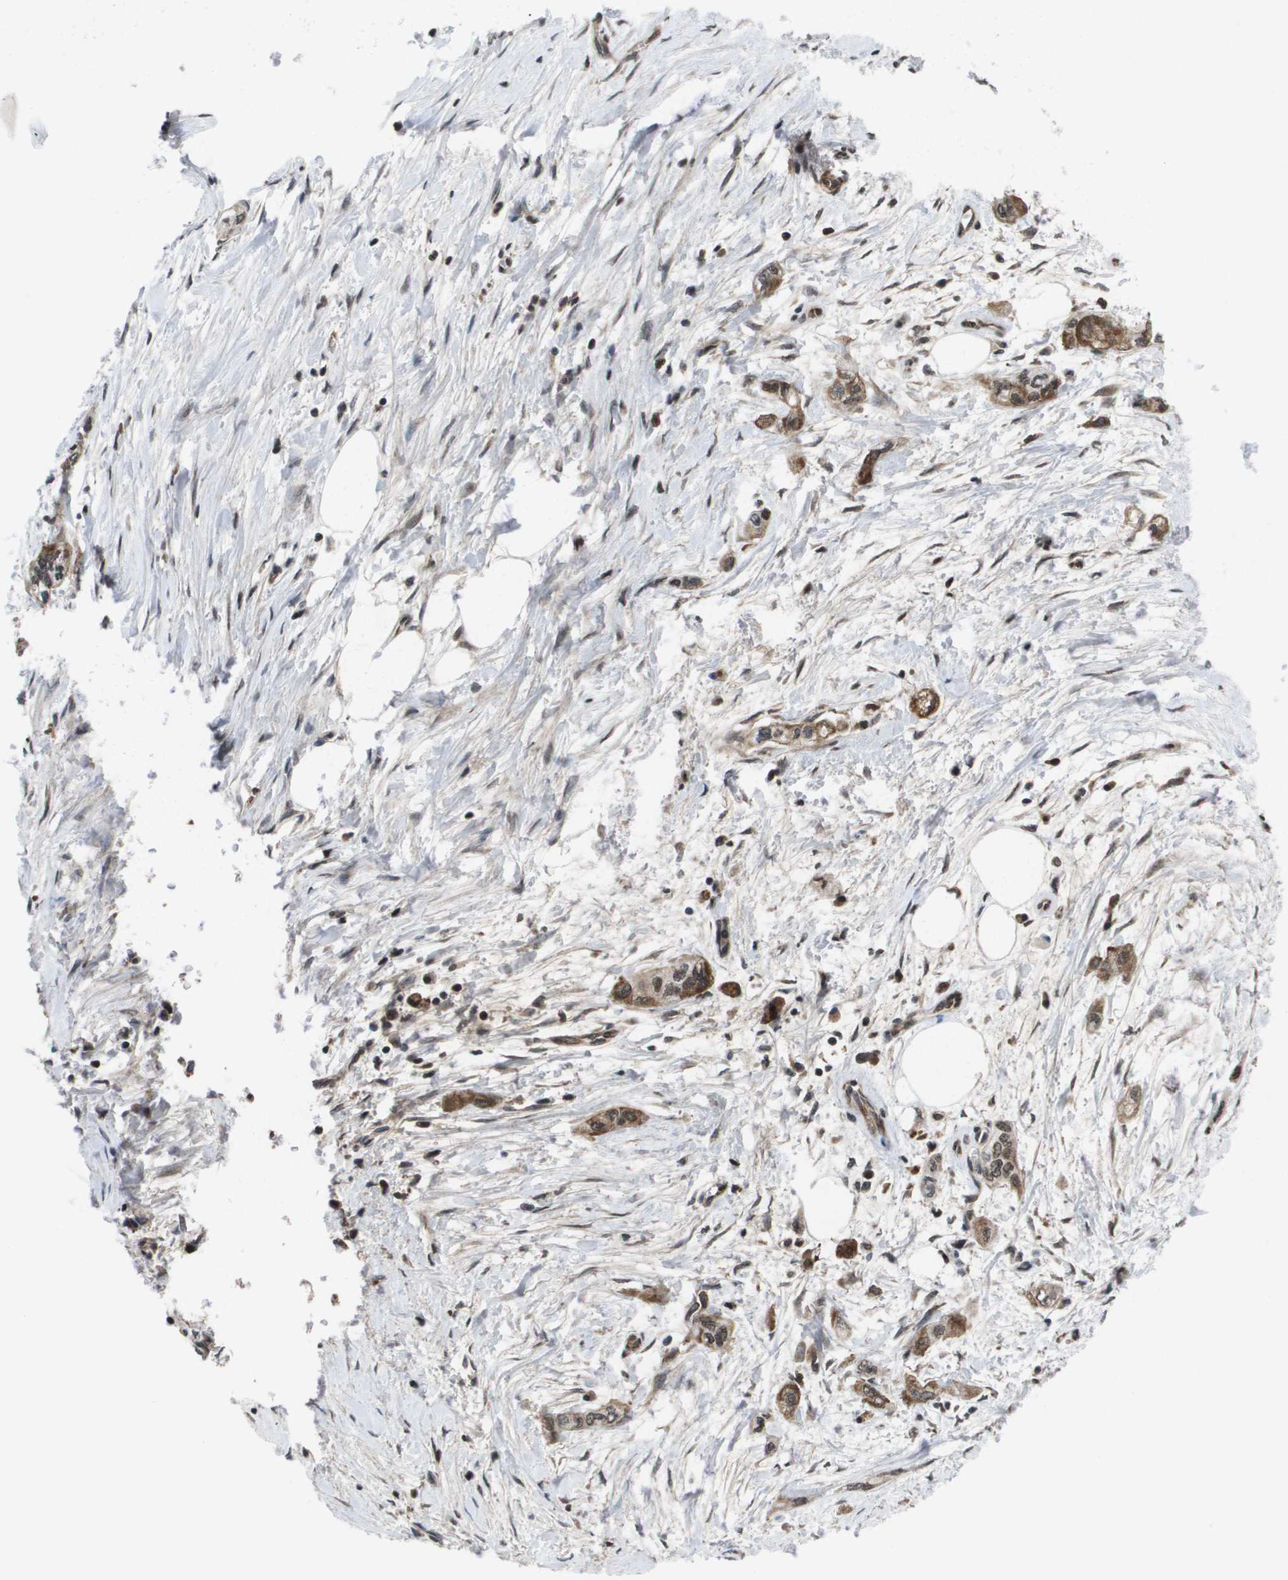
{"staining": {"intensity": "moderate", "quantity": "25%-75%", "location": "cytoplasmic/membranous"}, "tissue": "pancreatic cancer", "cell_type": "Tumor cells", "image_type": "cancer", "snomed": [{"axis": "morphology", "description": "Adenocarcinoma, NOS"}, {"axis": "topography", "description": "Pancreas"}], "caption": "Human pancreatic adenocarcinoma stained with a brown dye shows moderate cytoplasmic/membranous positive expression in approximately 25%-75% of tumor cells.", "gene": "SERPINC1", "patient": {"sex": "male", "age": 74}}